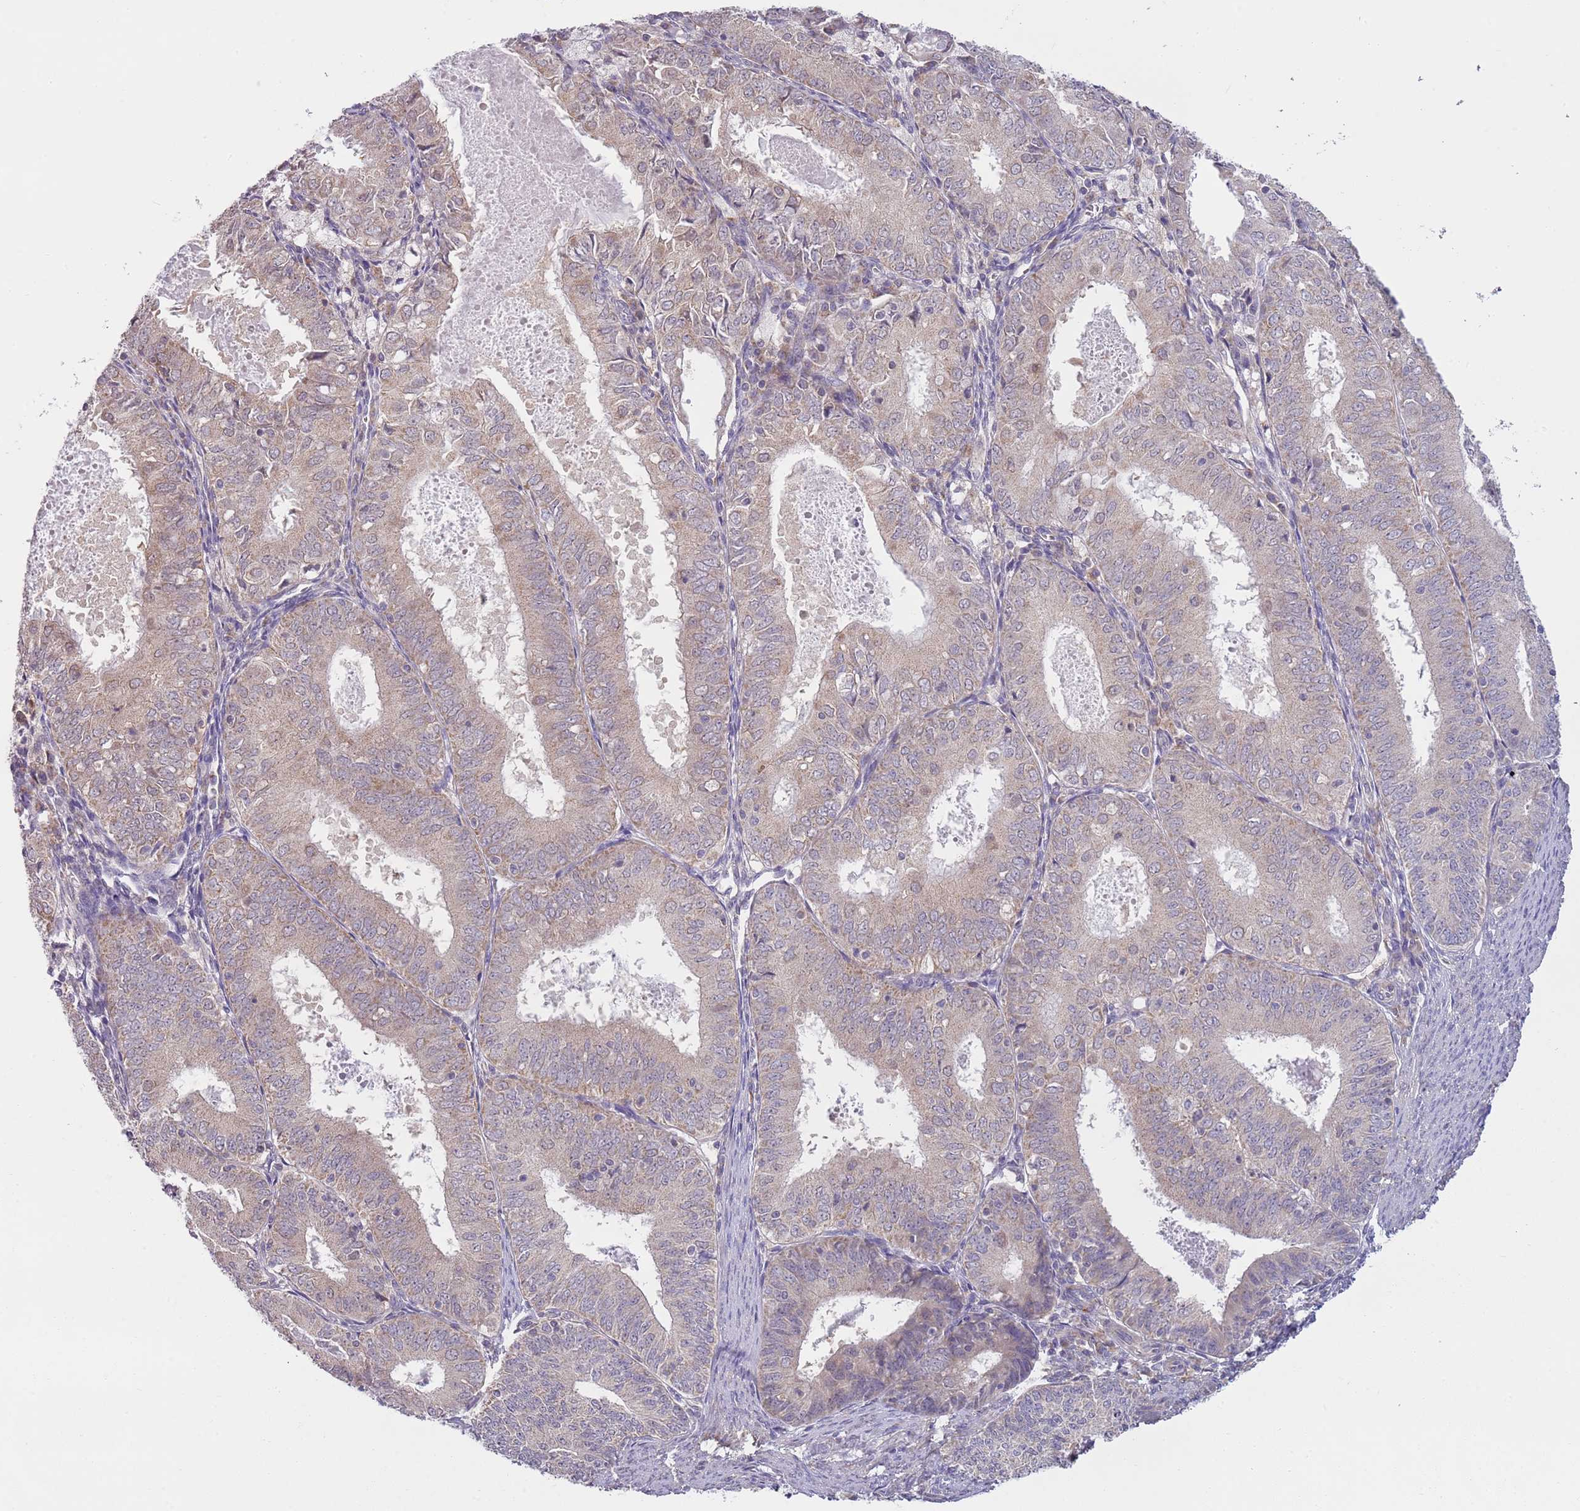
{"staining": {"intensity": "weak", "quantity": "<25%", "location": "cytoplasmic/membranous"}, "tissue": "endometrial cancer", "cell_type": "Tumor cells", "image_type": "cancer", "snomed": [{"axis": "morphology", "description": "Adenocarcinoma, NOS"}, {"axis": "topography", "description": "Endometrium"}], "caption": "Immunohistochemistry of adenocarcinoma (endometrial) exhibits no positivity in tumor cells.", "gene": "SKOR2", "patient": {"sex": "female", "age": 57}}